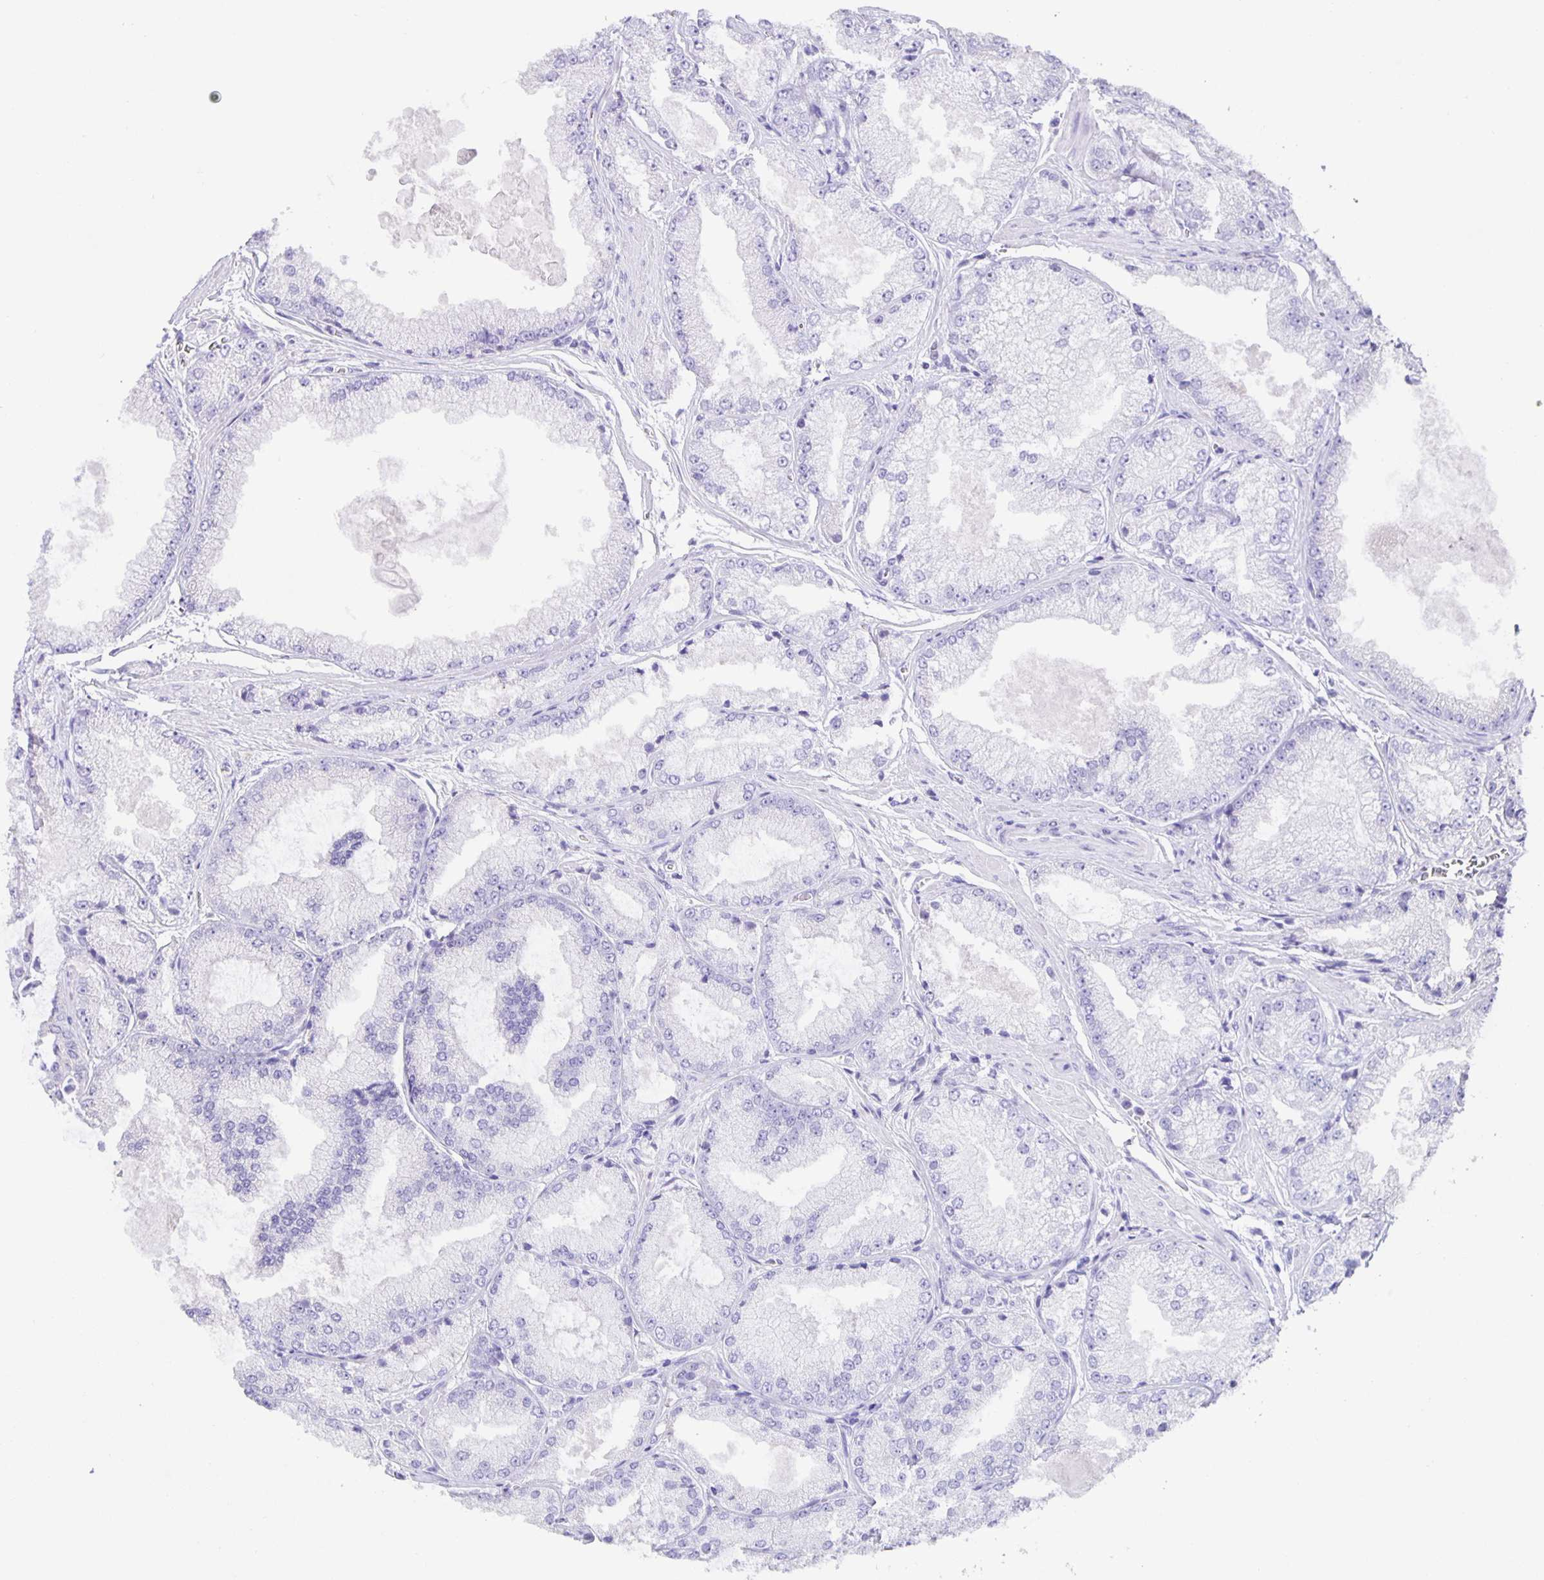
{"staining": {"intensity": "negative", "quantity": "none", "location": "none"}, "tissue": "prostate cancer", "cell_type": "Tumor cells", "image_type": "cancer", "snomed": [{"axis": "morphology", "description": "Adenocarcinoma, High grade"}, {"axis": "topography", "description": "Prostate"}], "caption": "A high-resolution photomicrograph shows immunohistochemistry staining of prostate cancer (adenocarcinoma (high-grade)), which demonstrates no significant positivity in tumor cells.", "gene": "GUCA2A", "patient": {"sex": "male", "age": 68}}